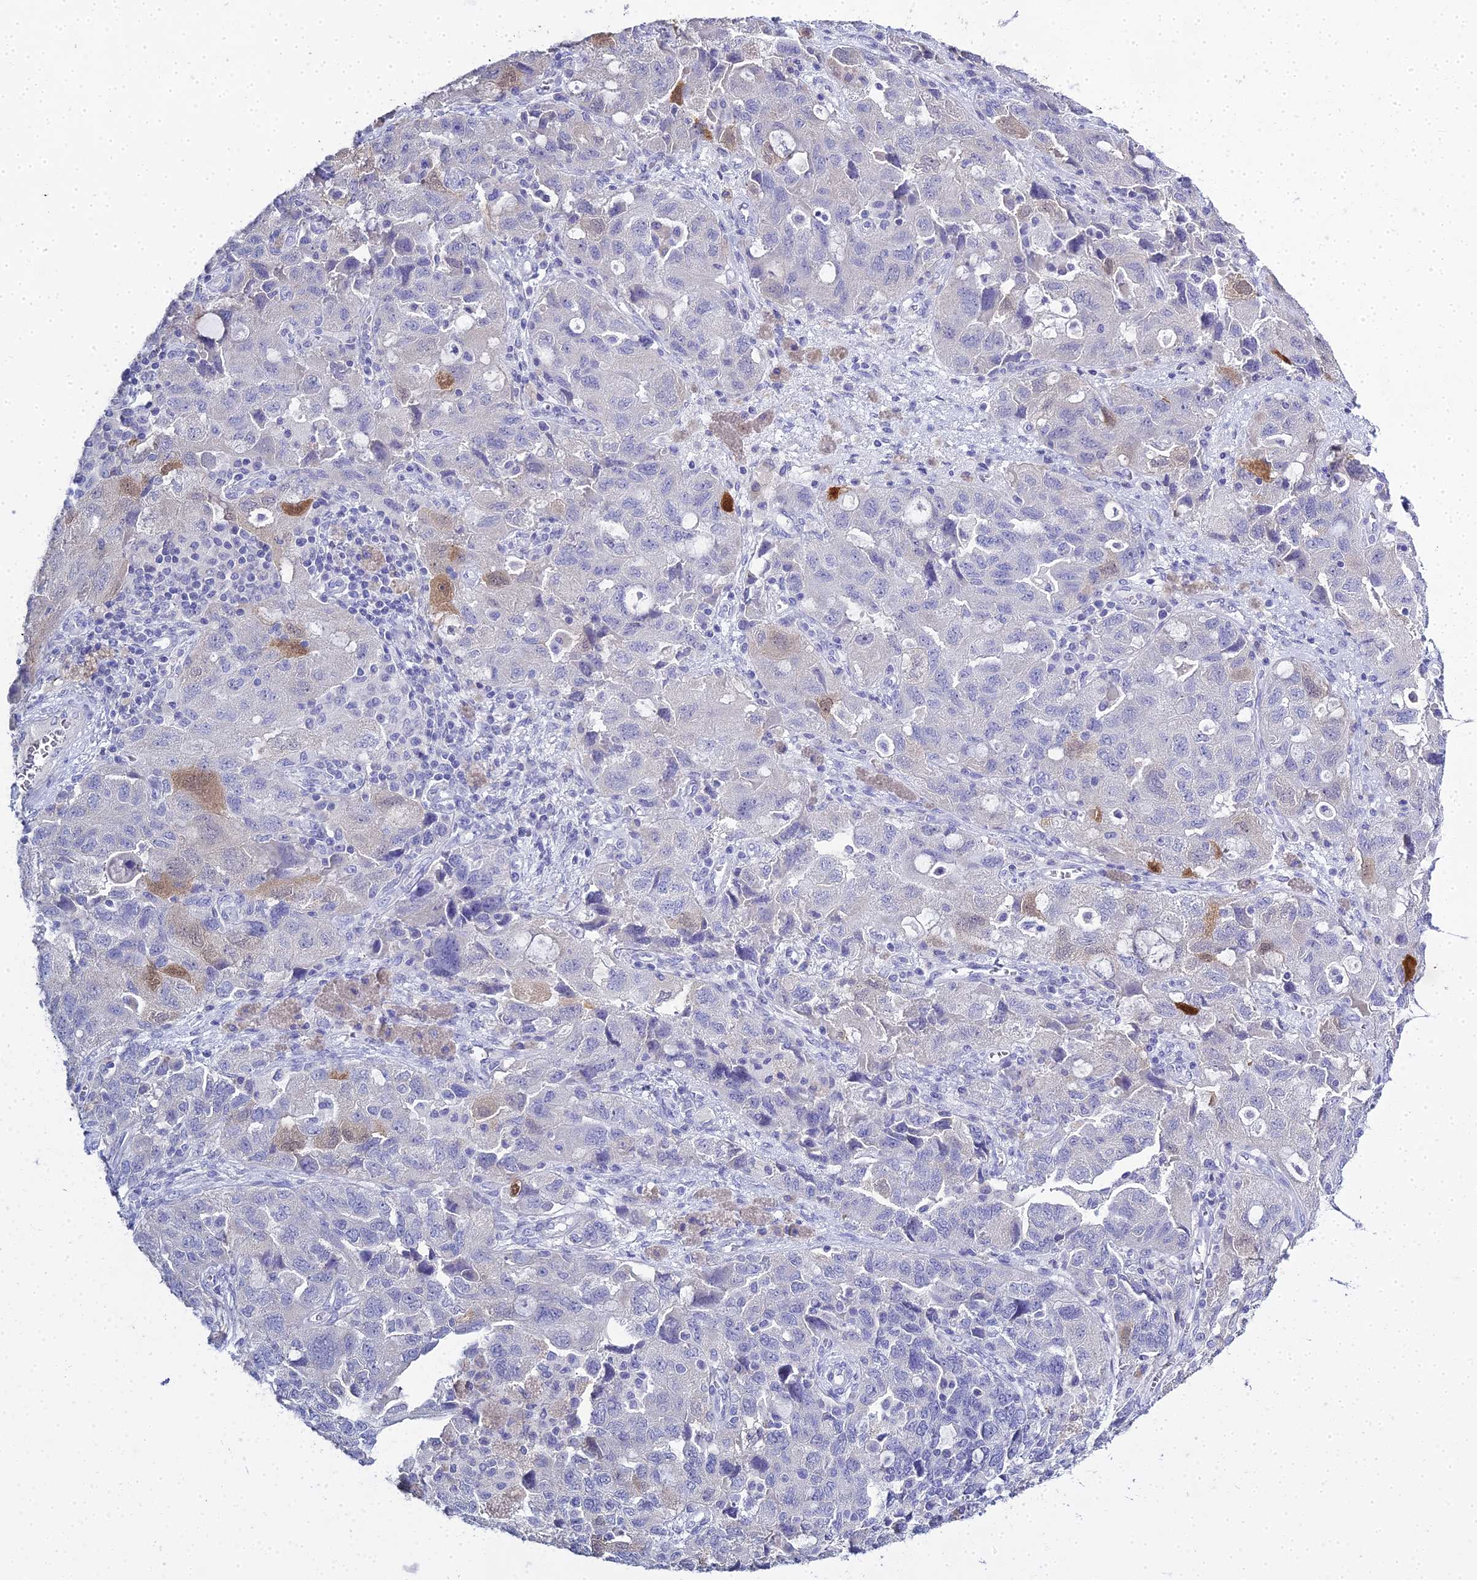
{"staining": {"intensity": "weak", "quantity": "<25%", "location": "cytoplasmic/membranous"}, "tissue": "ovarian cancer", "cell_type": "Tumor cells", "image_type": "cancer", "snomed": [{"axis": "morphology", "description": "Carcinoma, NOS"}, {"axis": "morphology", "description": "Cystadenocarcinoma, serous, NOS"}, {"axis": "topography", "description": "Ovary"}], "caption": "Immunohistochemistry image of human ovarian cancer stained for a protein (brown), which reveals no expression in tumor cells.", "gene": "S100A7", "patient": {"sex": "female", "age": 69}}